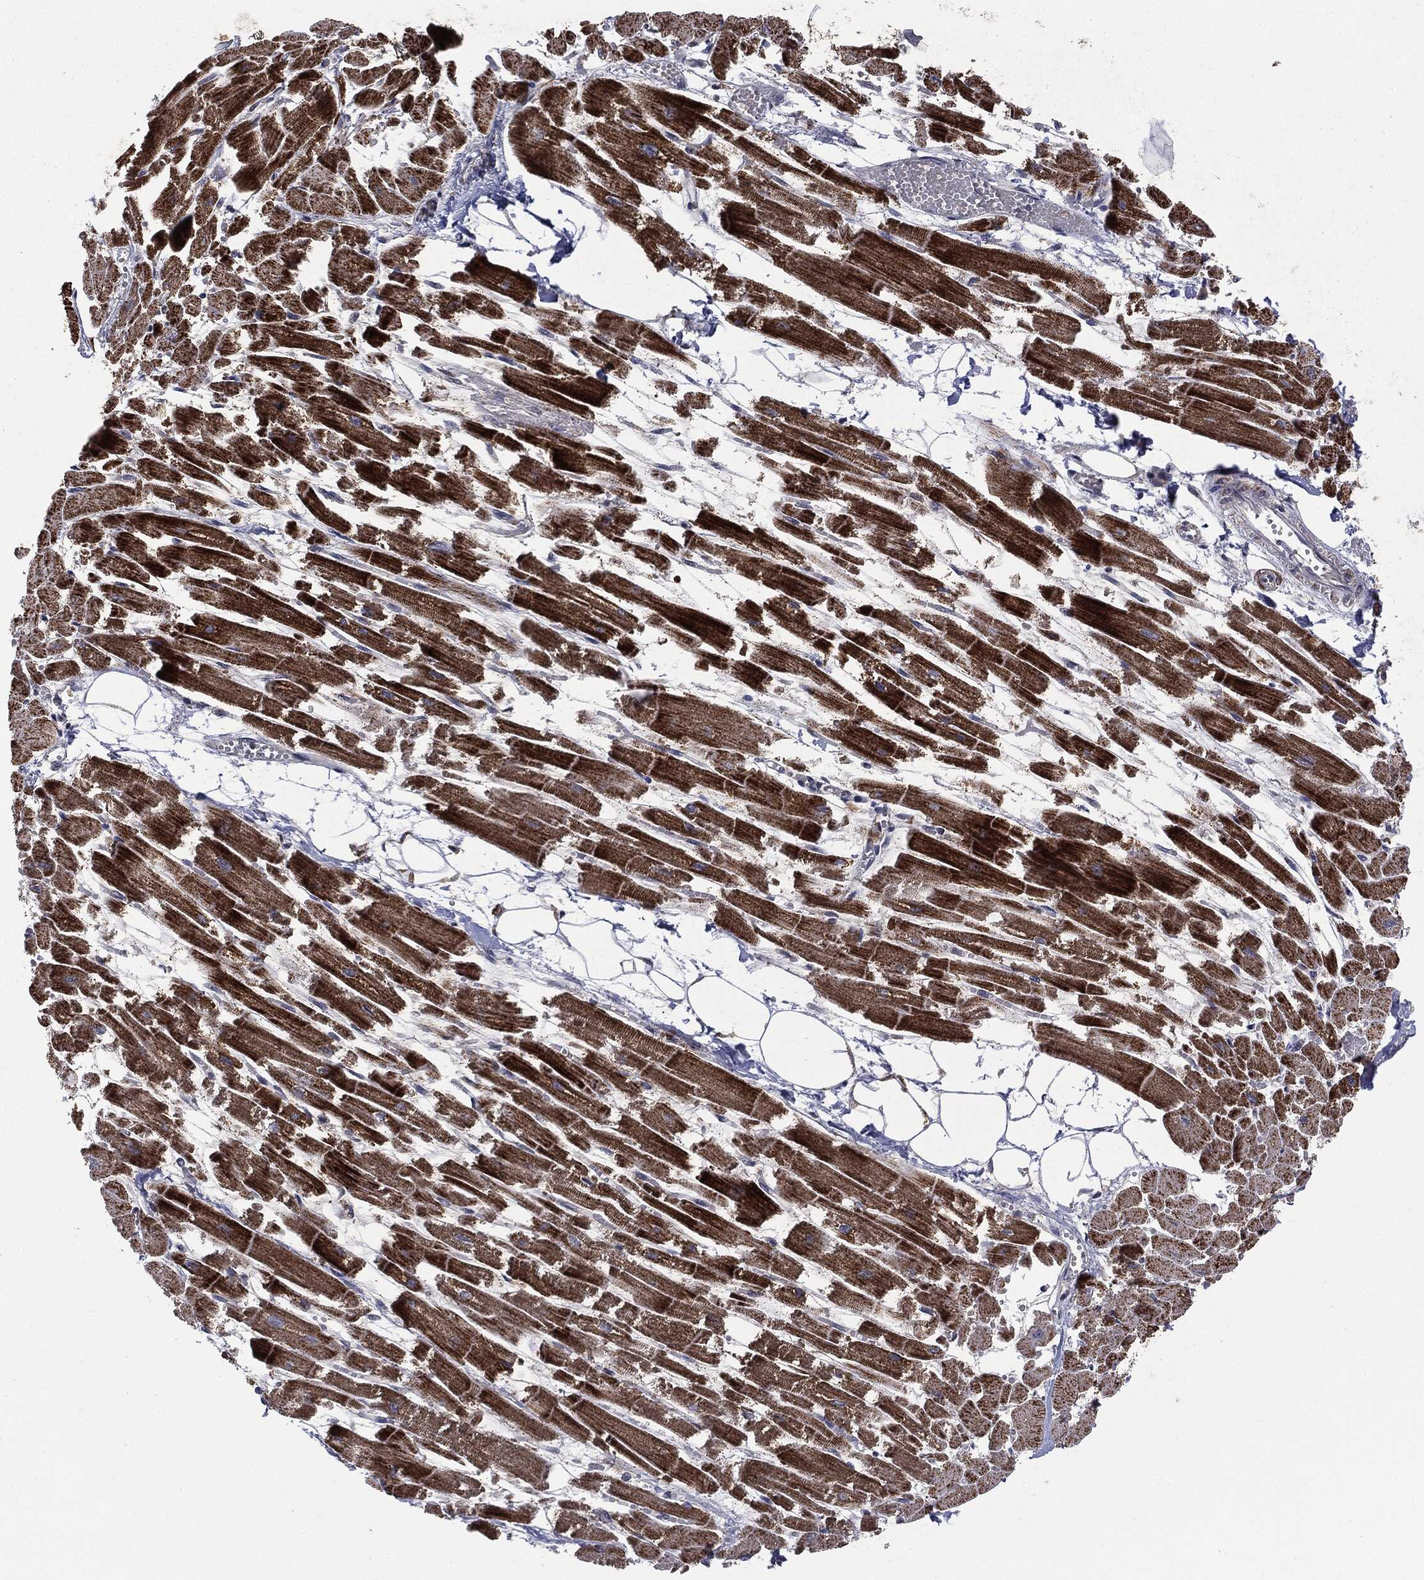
{"staining": {"intensity": "strong", "quantity": "25%-75%", "location": "cytoplasmic/membranous"}, "tissue": "heart muscle", "cell_type": "Cardiomyocytes", "image_type": "normal", "snomed": [{"axis": "morphology", "description": "Normal tissue, NOS"}, {"axis": "topography", "description": "Heart"}], "caption": "This is a histology image of IHC staining of benign heart muscle, which shows strong staining in the cytoplasmic/membranous of cardiomyocytes.", "gene": "PTPA", "patient": {"sex": "female", "age": 52}}